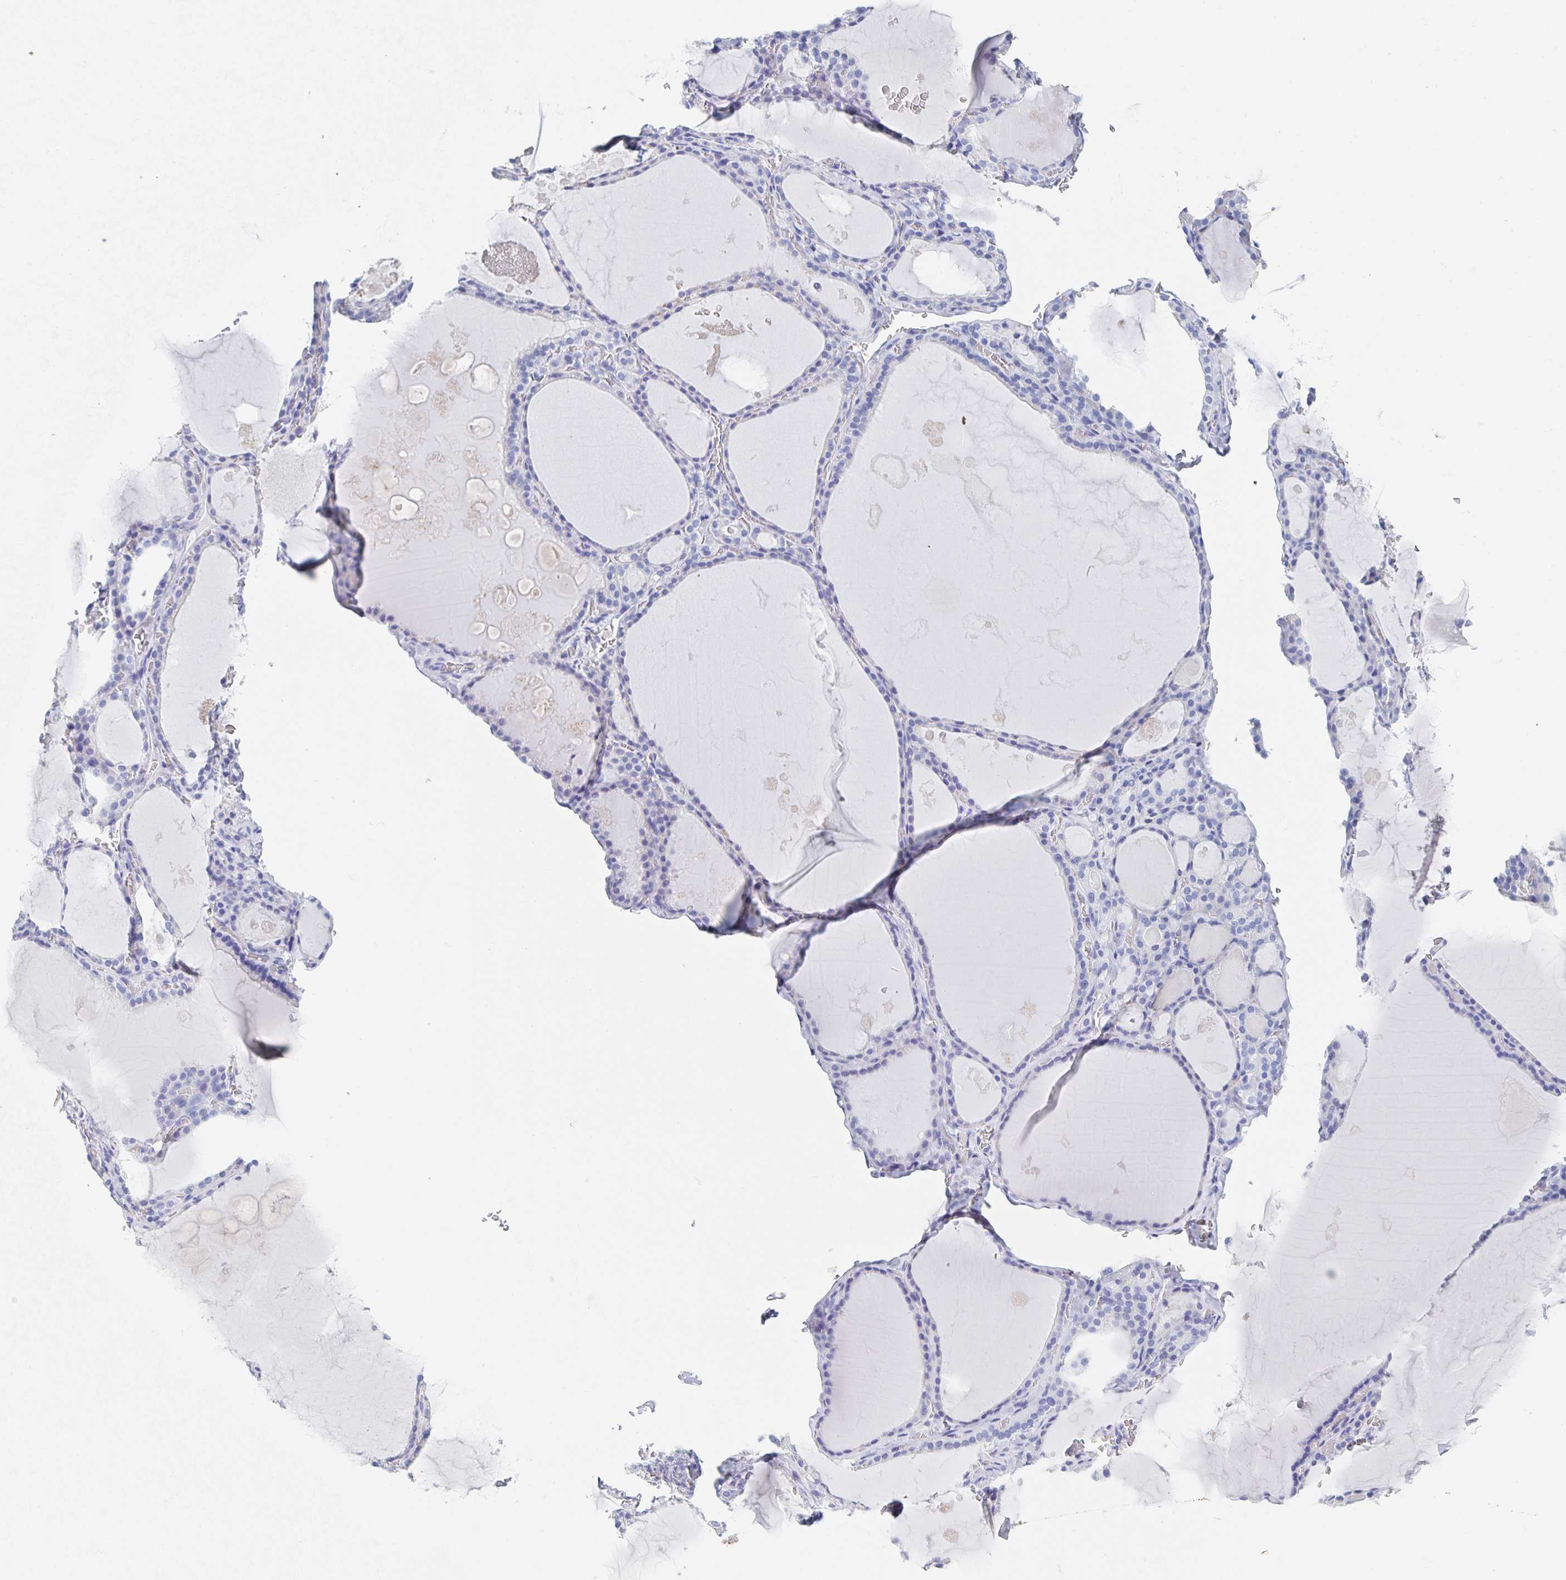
{"staining": {"intensity": "negative", "quantity": "none", "location": "none"}, "tissue": "thyroid gland", "cell_type": "Glandular cells", "image_type": "normal", "snomed": [{"axis": "morphology", "description": "Normal tissue, NOS"}, {"axis": "topography", "description": "Thyroid gland"}], "caption": "High power microscopy image of an IHC micrograph of benign thyroid gland, revealing no significant staining in glandular cells.", "gene": "DMBT1", "patient": {"sex": "male", "age": 56}}